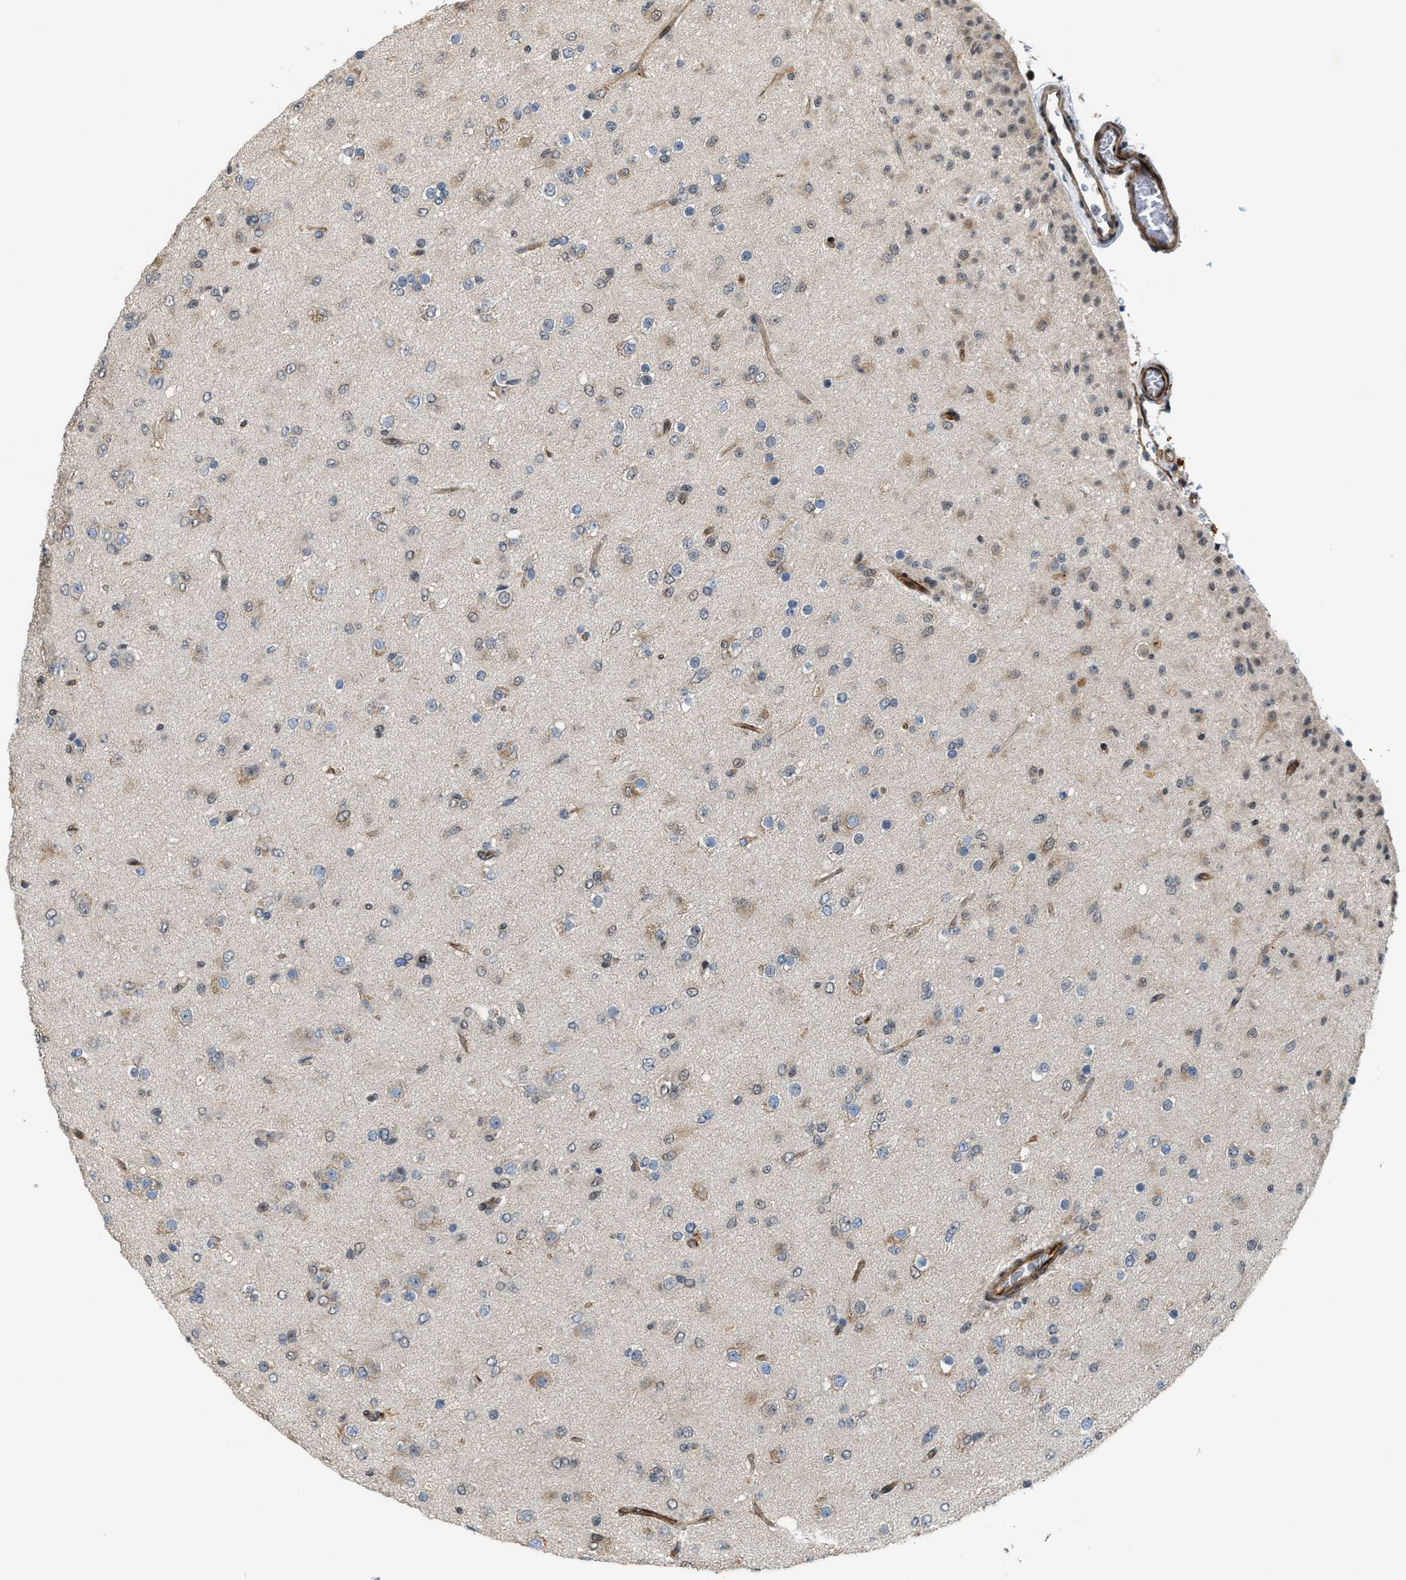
{"staining": {"intensity": "weak", "quantity": "<25%", "location": "cytoplasmic/membranous,nuclear"}, "tissue": "glioma", "cell_type": "Tumor cells", "image_type": "cancer", "snomed": [{"axis": "morphology", "description": "Glioma, malignant, Low grade"}, {"axis": "topography", "description": "Brain"}], "caption": "High magnification brightfield microscopy of malignant glioma (low-grade) stained with DAB (3,3'-diaminobenzidine) (brown) and counterstained with hematoxylin (blue): tumor cells show no significant expression. (DAB (3,3'-diaminobenzidine) IHC, high magnification).", "gene": "DPF2", "patient": {"sex": "male", "age": 65}}